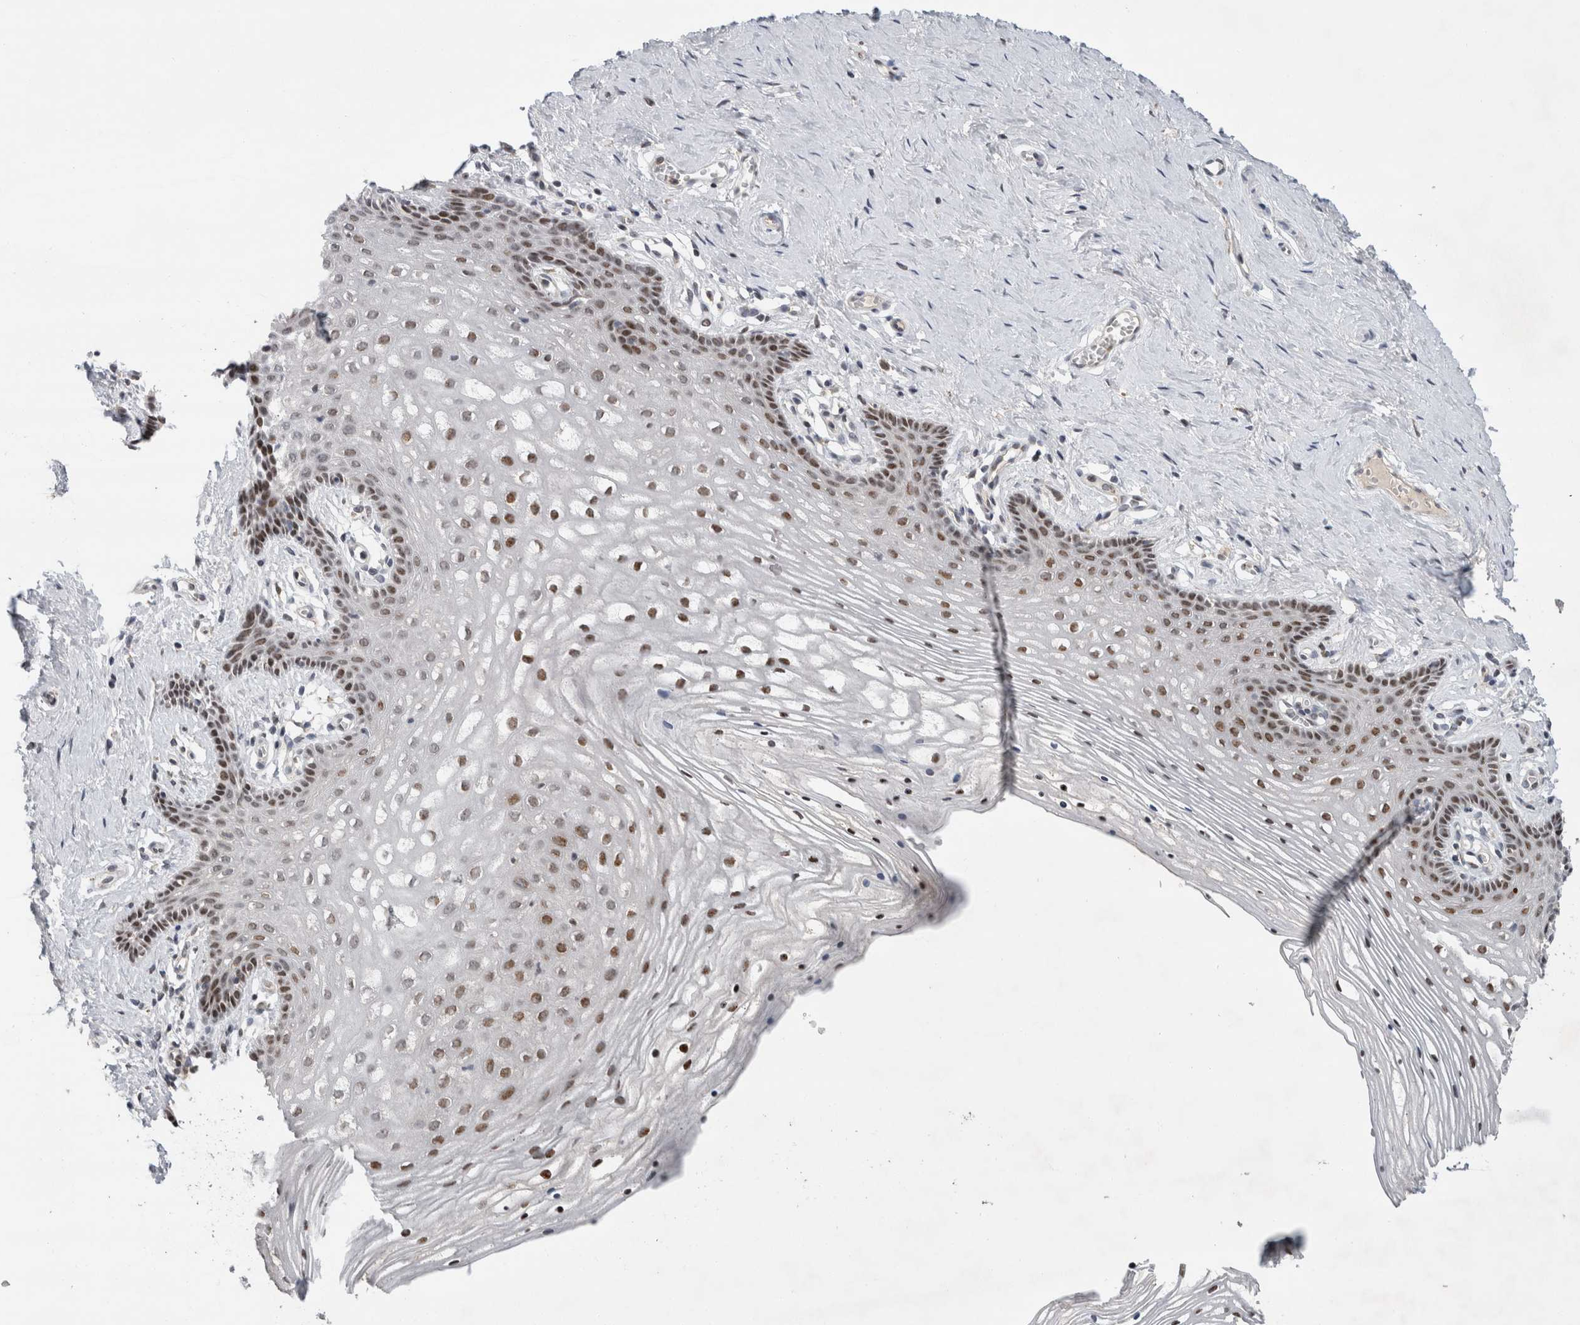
{"staining": {"intensity": "moderate", "quantity": "25%-75%", "location": "nuclear"}, "tissue": "vagina", "cell_type": "Squamous epithelial cells", "image_type": "normal", "snomed": [{"axis": "morphology", "description": "Normal tissue, NOS"}, {"axis": "topography", "description": "Vagina"}], "caption": "Immunohistochemical staining of benign human vagina exhibits medium levels of moderate nuclear positivity in approximately 25%-75% of squamous epithelial cells.", "gene": "C8orf58", "patient": {"sex": "female", "age": 32}}